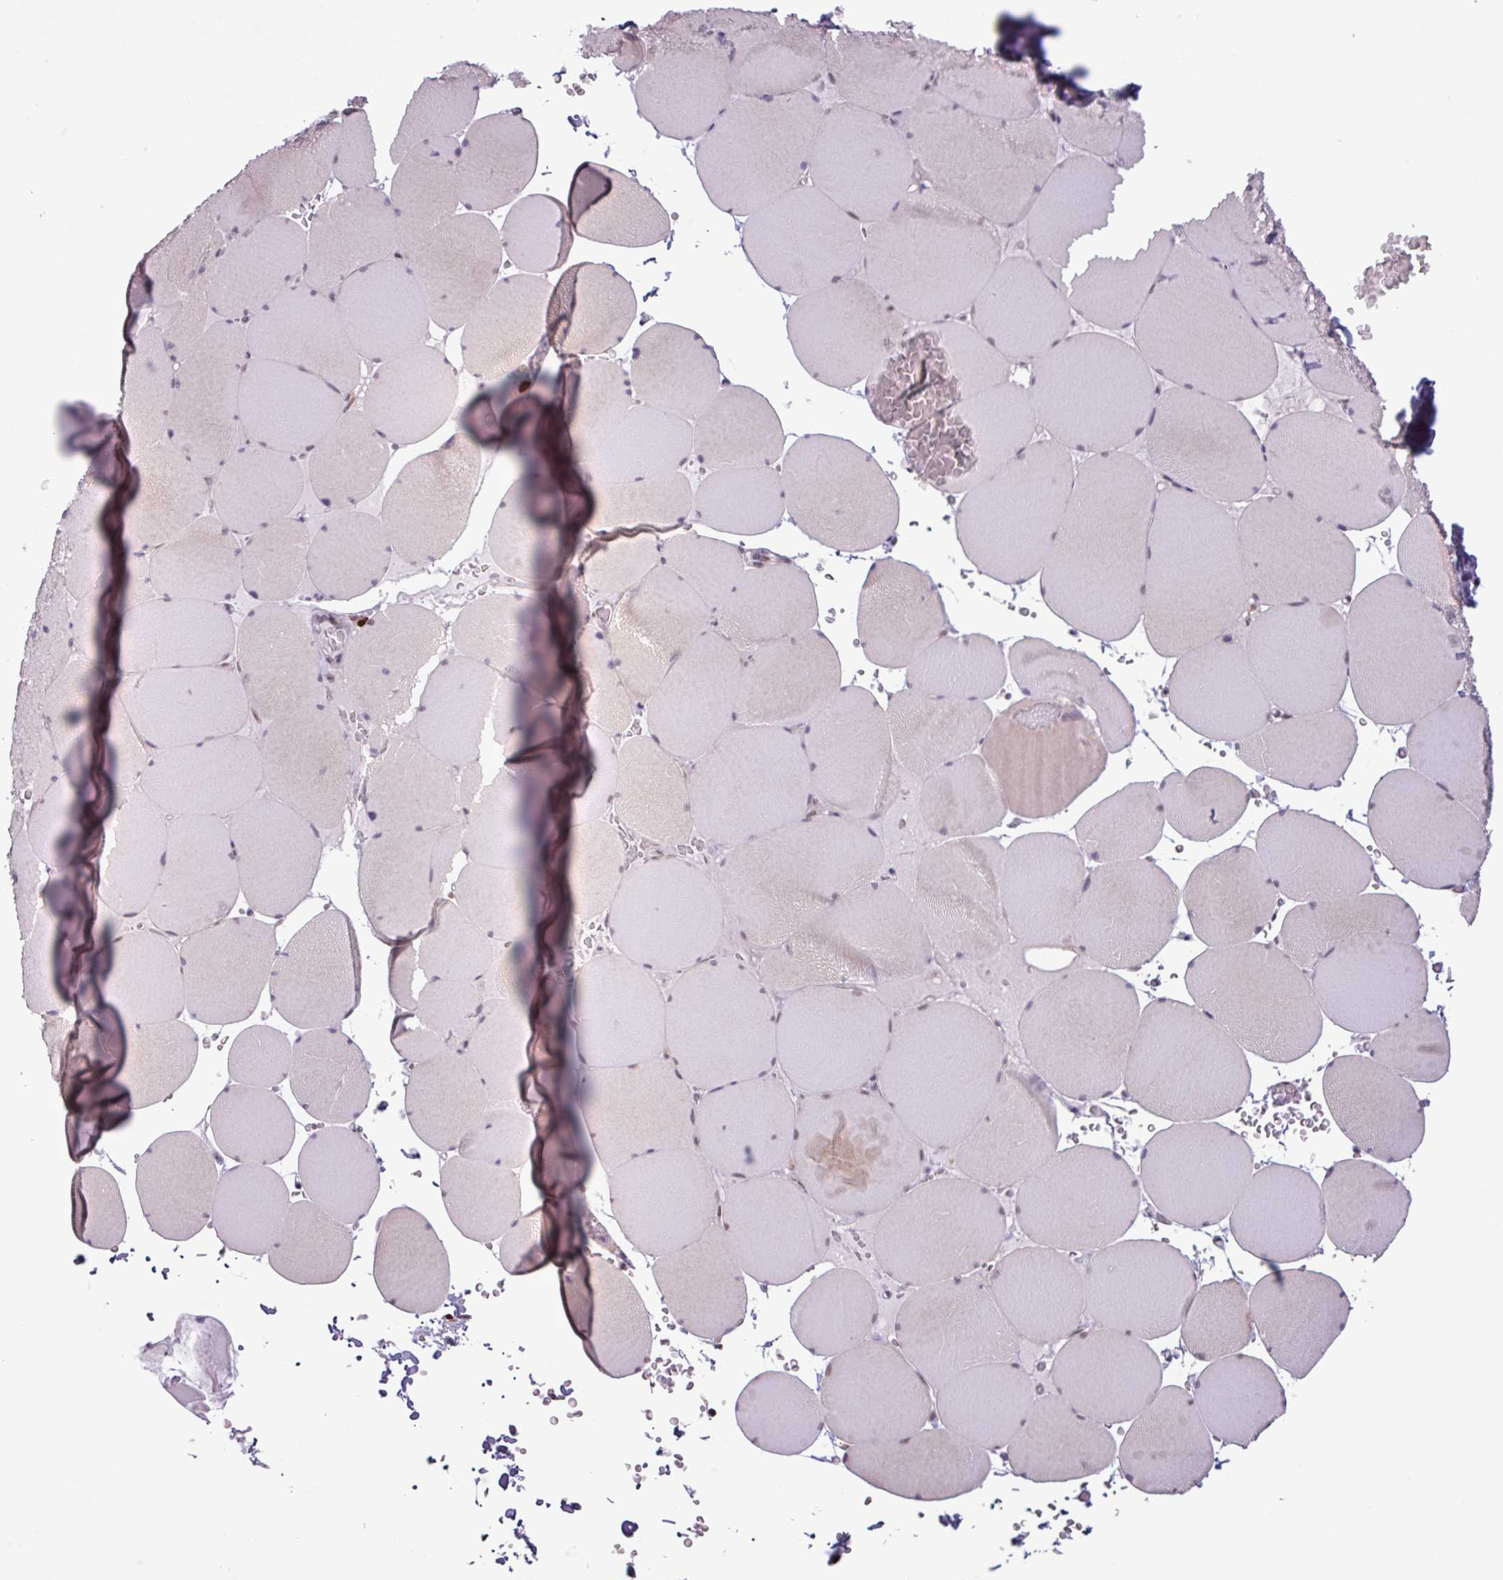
{"staining": {"intensity": "weak", "quantity": "<25%", "location": "cytoplasmic/membranous"}, "tissue": "skeletal muscle", "cell_type": "Myocytes", "image_type": "normal", "snomed": [{"axis": "morphology", "description": "Normal tissue, NOS"}, {"axis": "topography", "description": "Skeletal muscle"}, {"axis": "topography", "description": "Head-Neck"}], "caption": "Immunohistochemistry (IHC) image of unremarkable skeletal muscle: human skeletal muscle stained with DAB displays no significant protein positivity in myocytes.", "gene": "NOTCH2", "patient": {"sex": "male", "age": 66}}